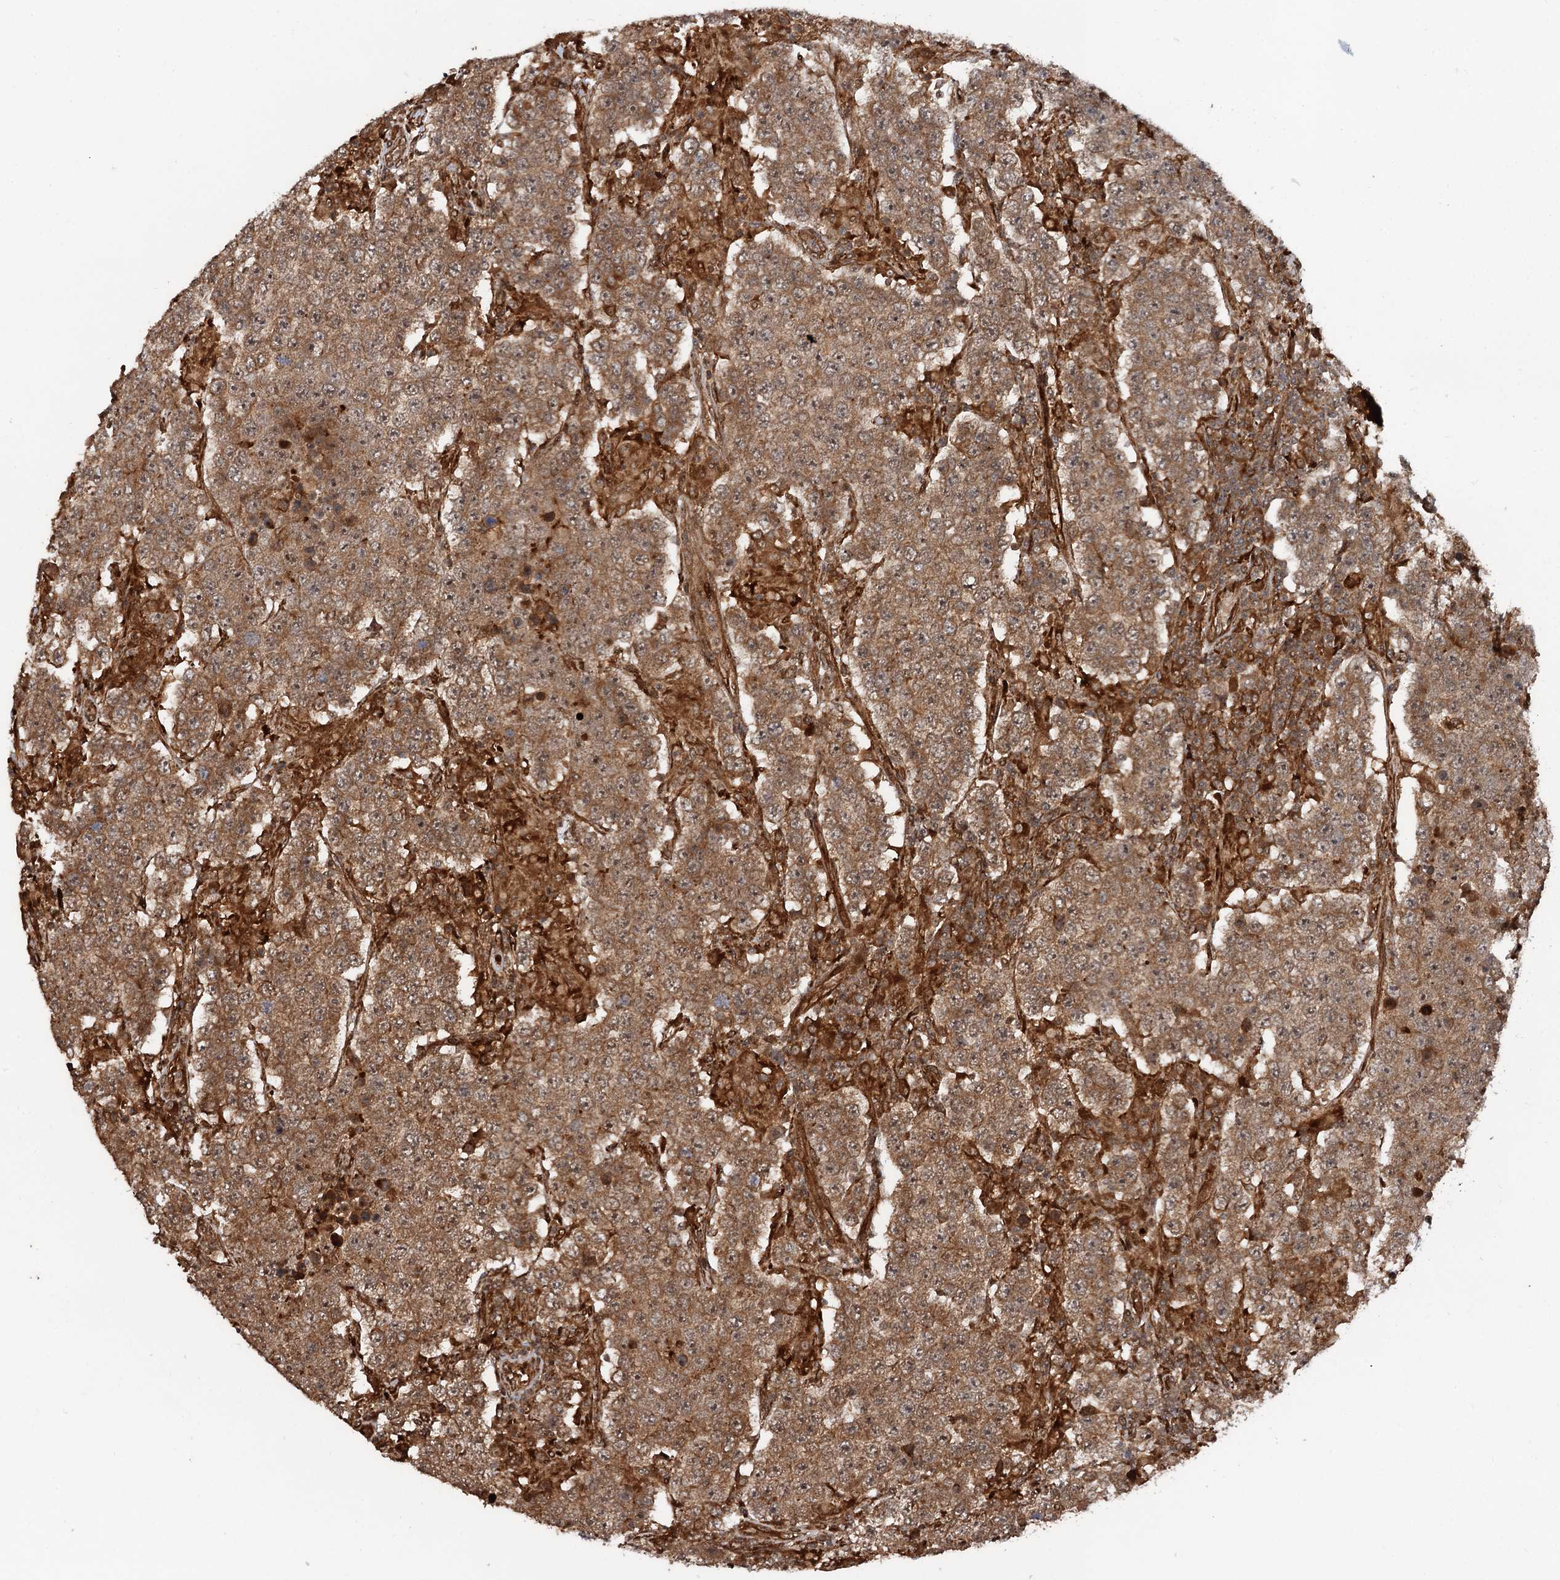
{"staining": {"intensity": "moderate", "quantity": ">75%", "location": "cytoplasmic/membranous"}, "tissue": "testis cancer", "cell_type": "Tumor cells", "image_type": "cancer", "snomed": [{"axis": "morphology", "description": "Normal tissue, NOS"}, {"axis": "morphology", "description": "Urothelial carcinoma, High grade"}, {"axis": "morphology", "description": "Seminoma, NOS"}, {"axis": "morphology", "description": "Carcinoma, Embryonal, NOS"}, {"axis": "topography", "description": "Urinary bladder"}, {"axis": "topography", "description": "Testis"}], "caption": "Tumor cells display medium levels of moderate cytoplasmic/membranous positivity in approximately >75% of cells in testis embryonal carcinoma.", "gene": "SNRNP25", "patient": {"sex": "male", "age": 41}}